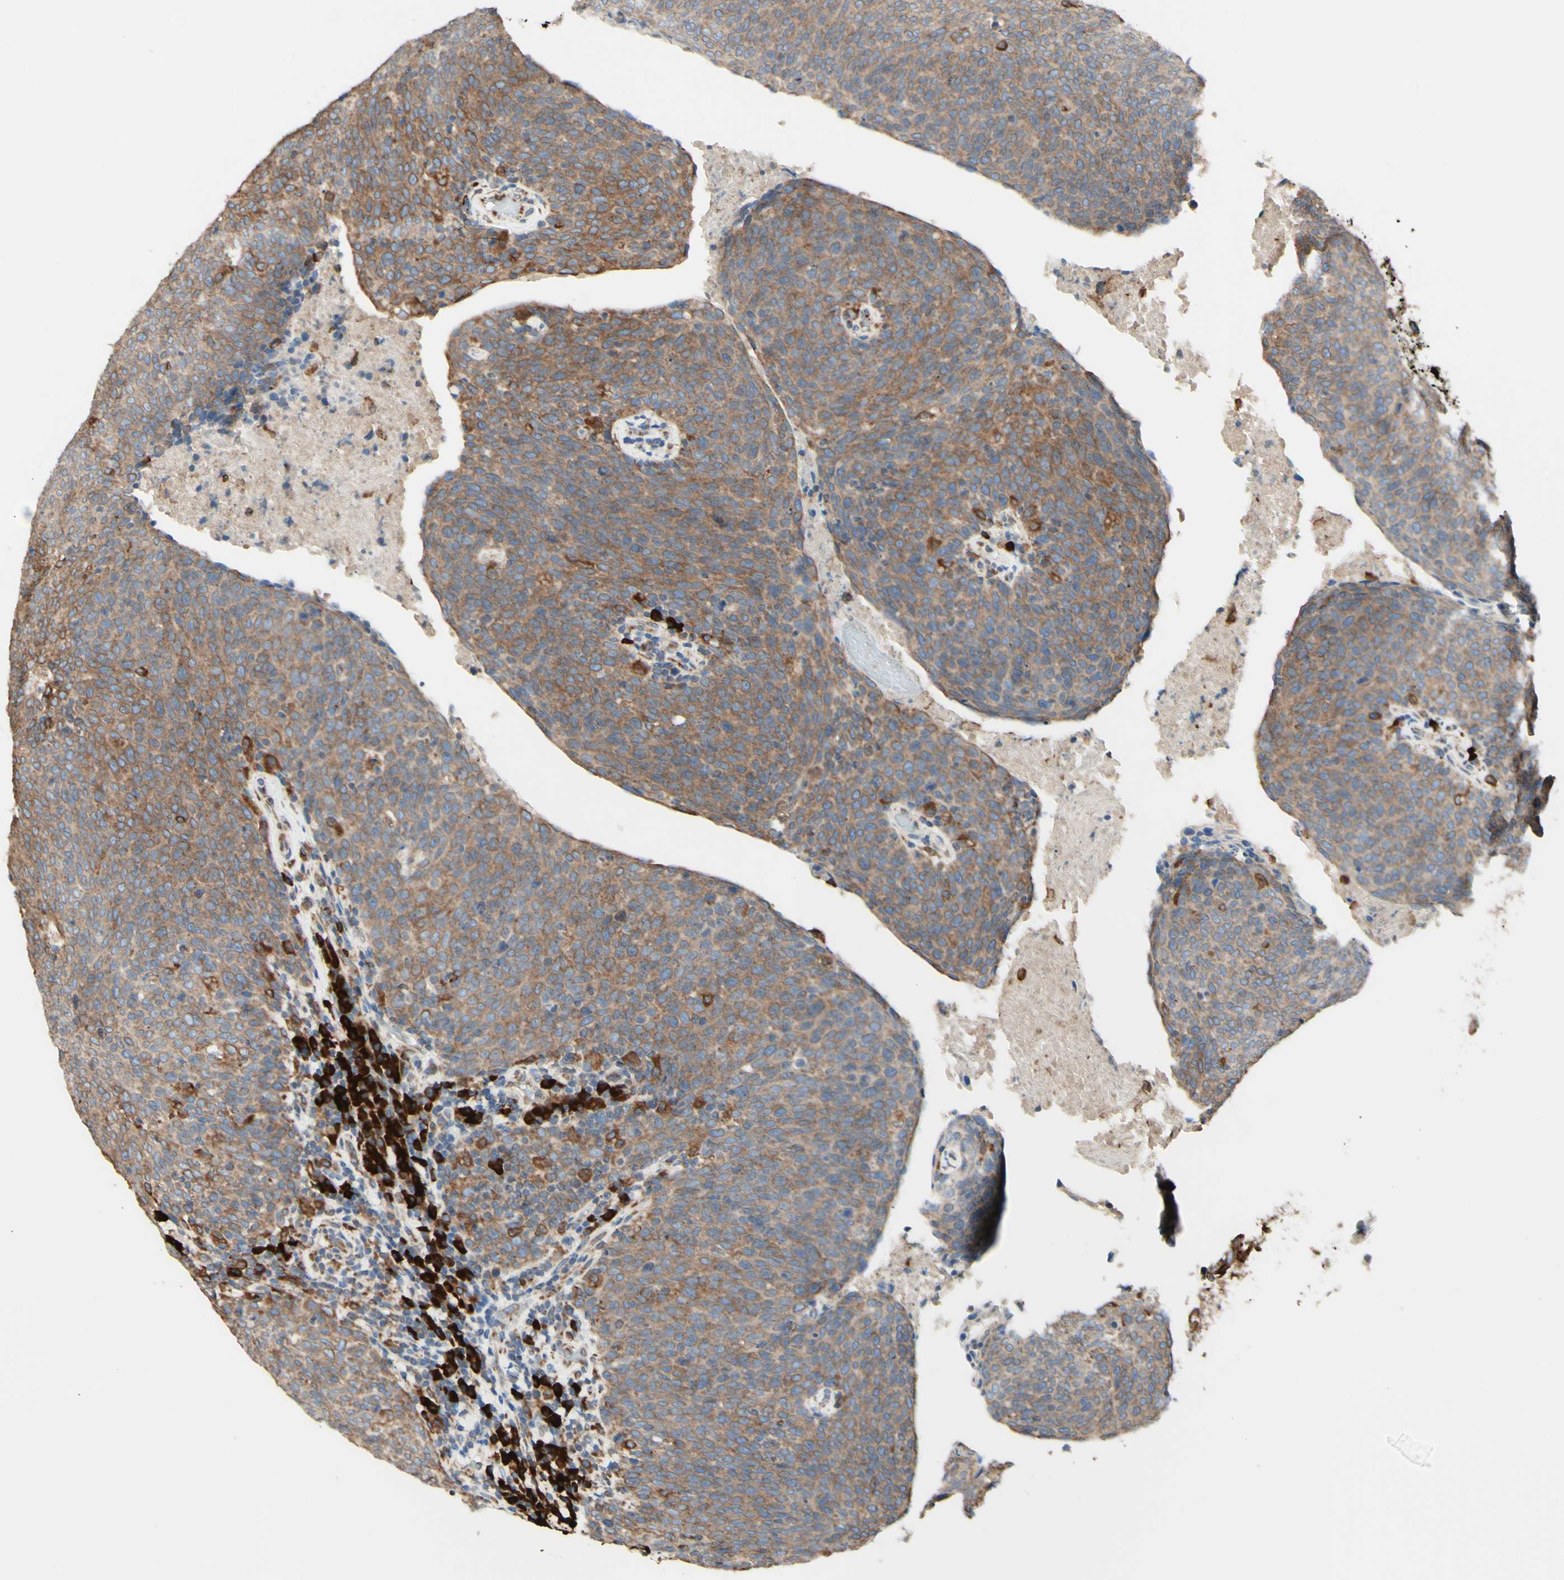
{"staining": {"intensity": "moderate", "quantity": ">75%", "location": "cytoplasmic/membranous"}, "tissue": "head and neck cancer", "cell_type": "Tumor cells", "image_type": "cancer", "snomed": [{"axis": "morphology", "description": "Squamous cell carcinoma, NOS"}, {"axis": "morphology", "description": "Squamous cell carcinoma, metastatic, NOS"}, {"axis": "topography", "description": "Lymph node"}, {"axis": "topography", "description": "Head-Neck"}], "caption": "Head and neck cancer stained with DAB immunohistochemistry reveals medium levels of moderate cytoplasmic/membranous expression in about >75% of tumor cells.", "gene": "DNAJB11", "patient": {"sex": "male", "age": 62}}